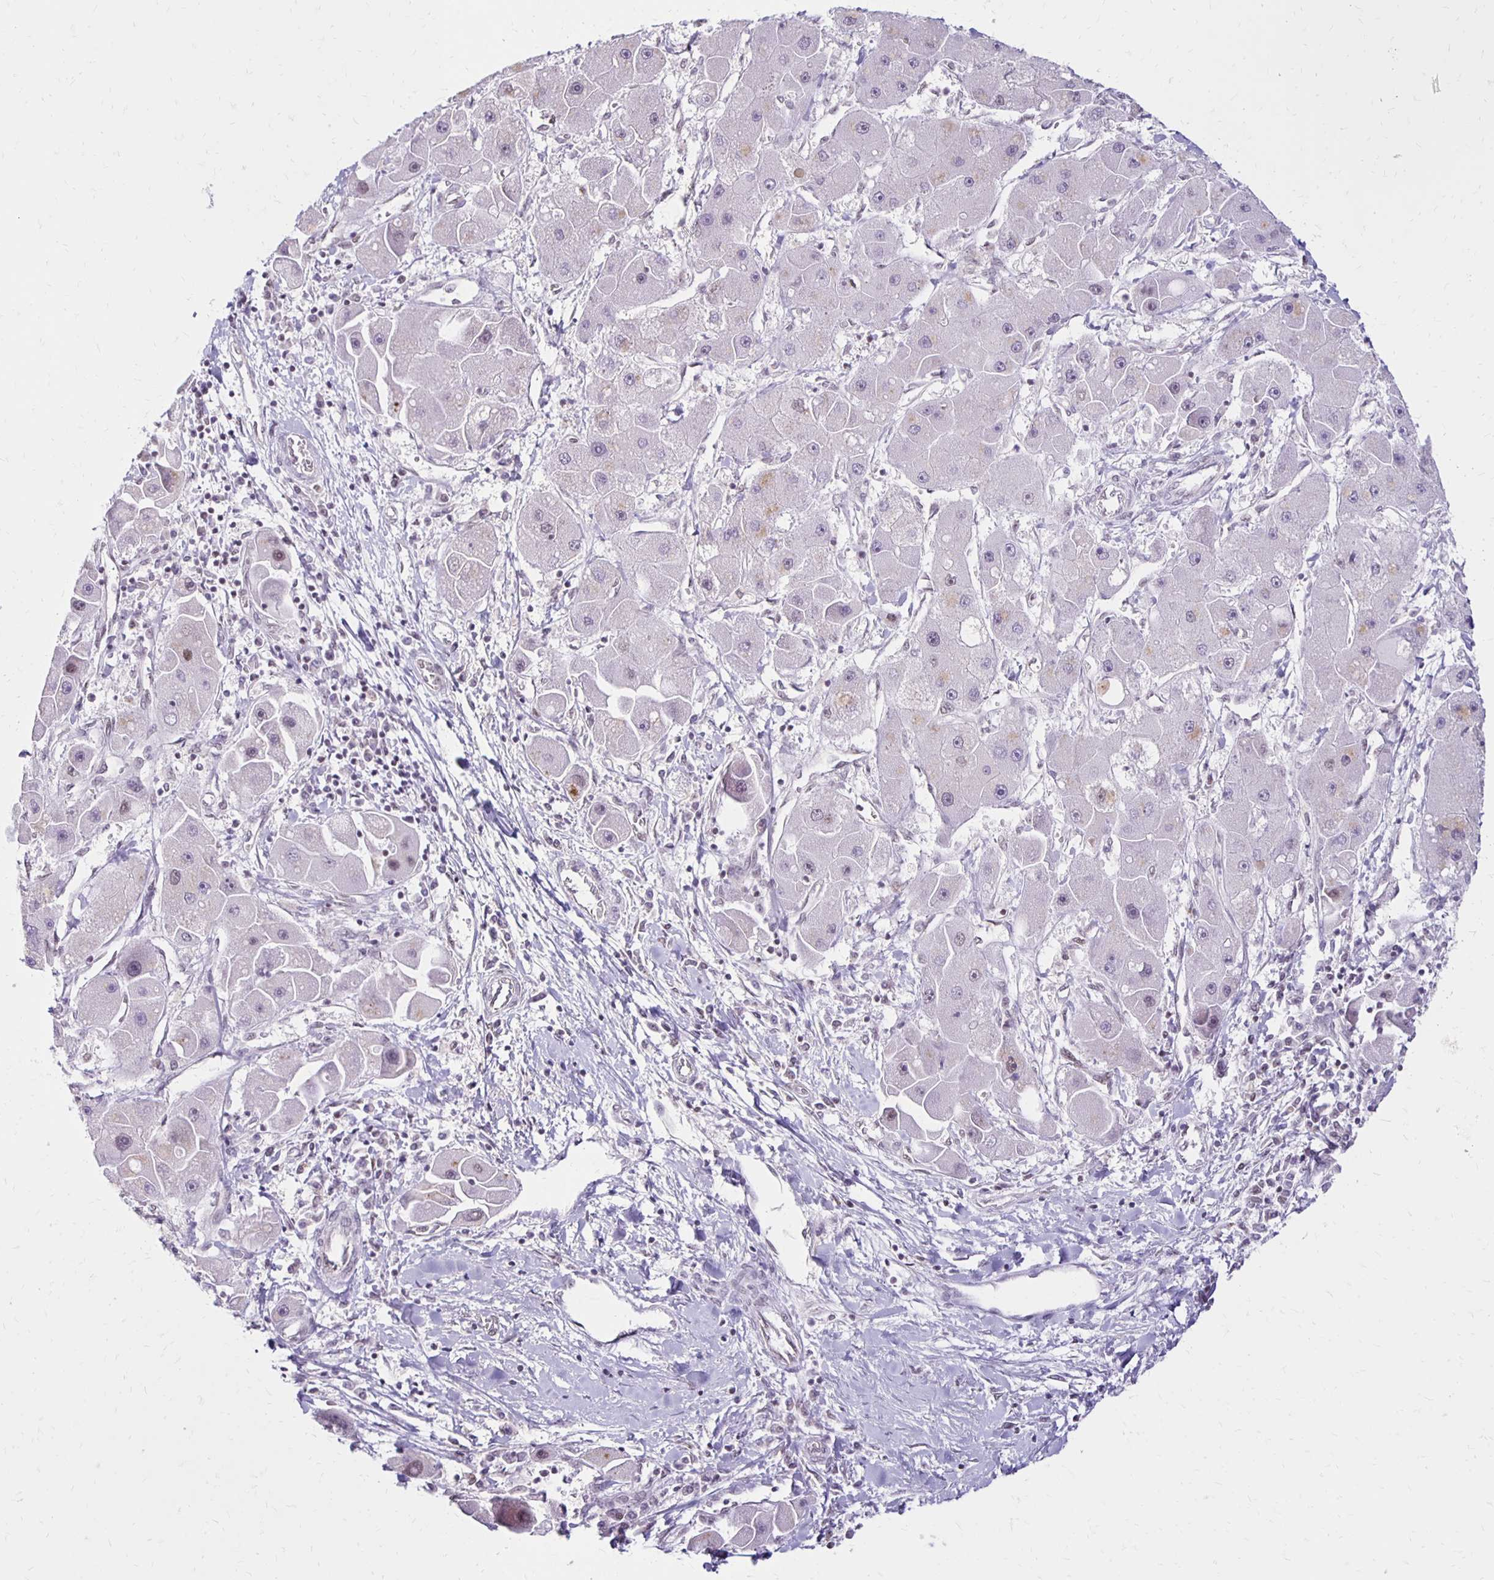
{"staining": {"intensity": "weak", "quantity": "<25%", "location": "nuclear"}, "tissue": "liver cancer", "cell_type": "Tumor cells", "image_type": "cancer", "snomed": [{"axis": "morphology", "description": "Carcinoma, Hepatocellular, NOS"}, {"axis": "topography", "description": "Liver"}], "caption": "Immunohistochemical staining of human liver cancer reveals no significant positivity in tumor cells. (Brightfield microscopy of DAB immunohistochemistry (IHC) at high magnification).", "gene": "DDB2", "patient": {"sex": "male", "age": 24}}